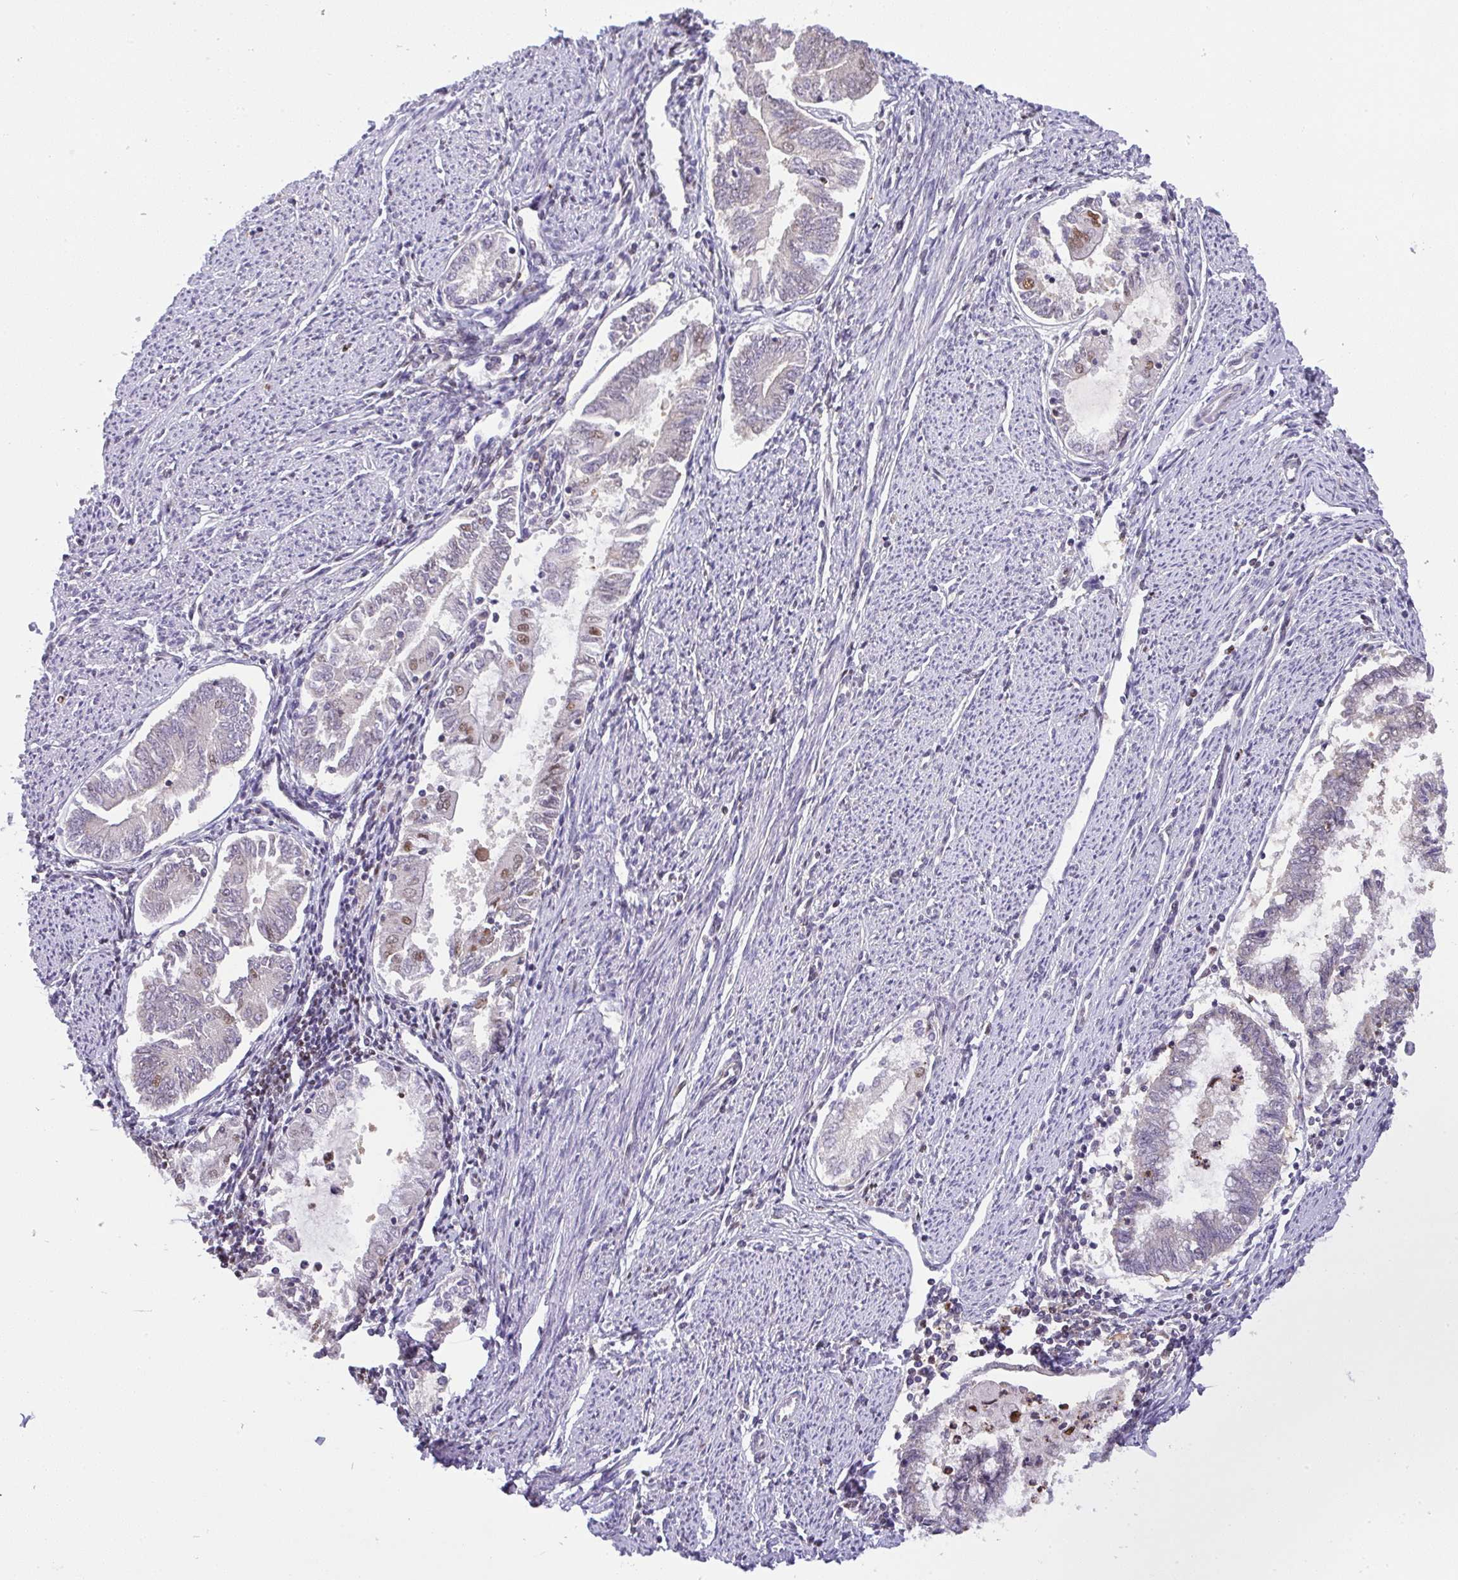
{"staining": {"intensity": "negative", "quantity": "none", "location": "none"}, "tissue": "endometrial cancer", "cell_type": "Tumor cells", "image_type": "cancer", "snomed": [{"axis": "morphology", "description": "Adenocarcinoma, NOS"}, {"axis": "topography", "description": "Endometrium"}], "caption": "The image reveals no significant expression in tumor cells of adenocarcinoma (endometrial).", "gene": "BBX", "patient": {"sex": "female", "age": 79}}